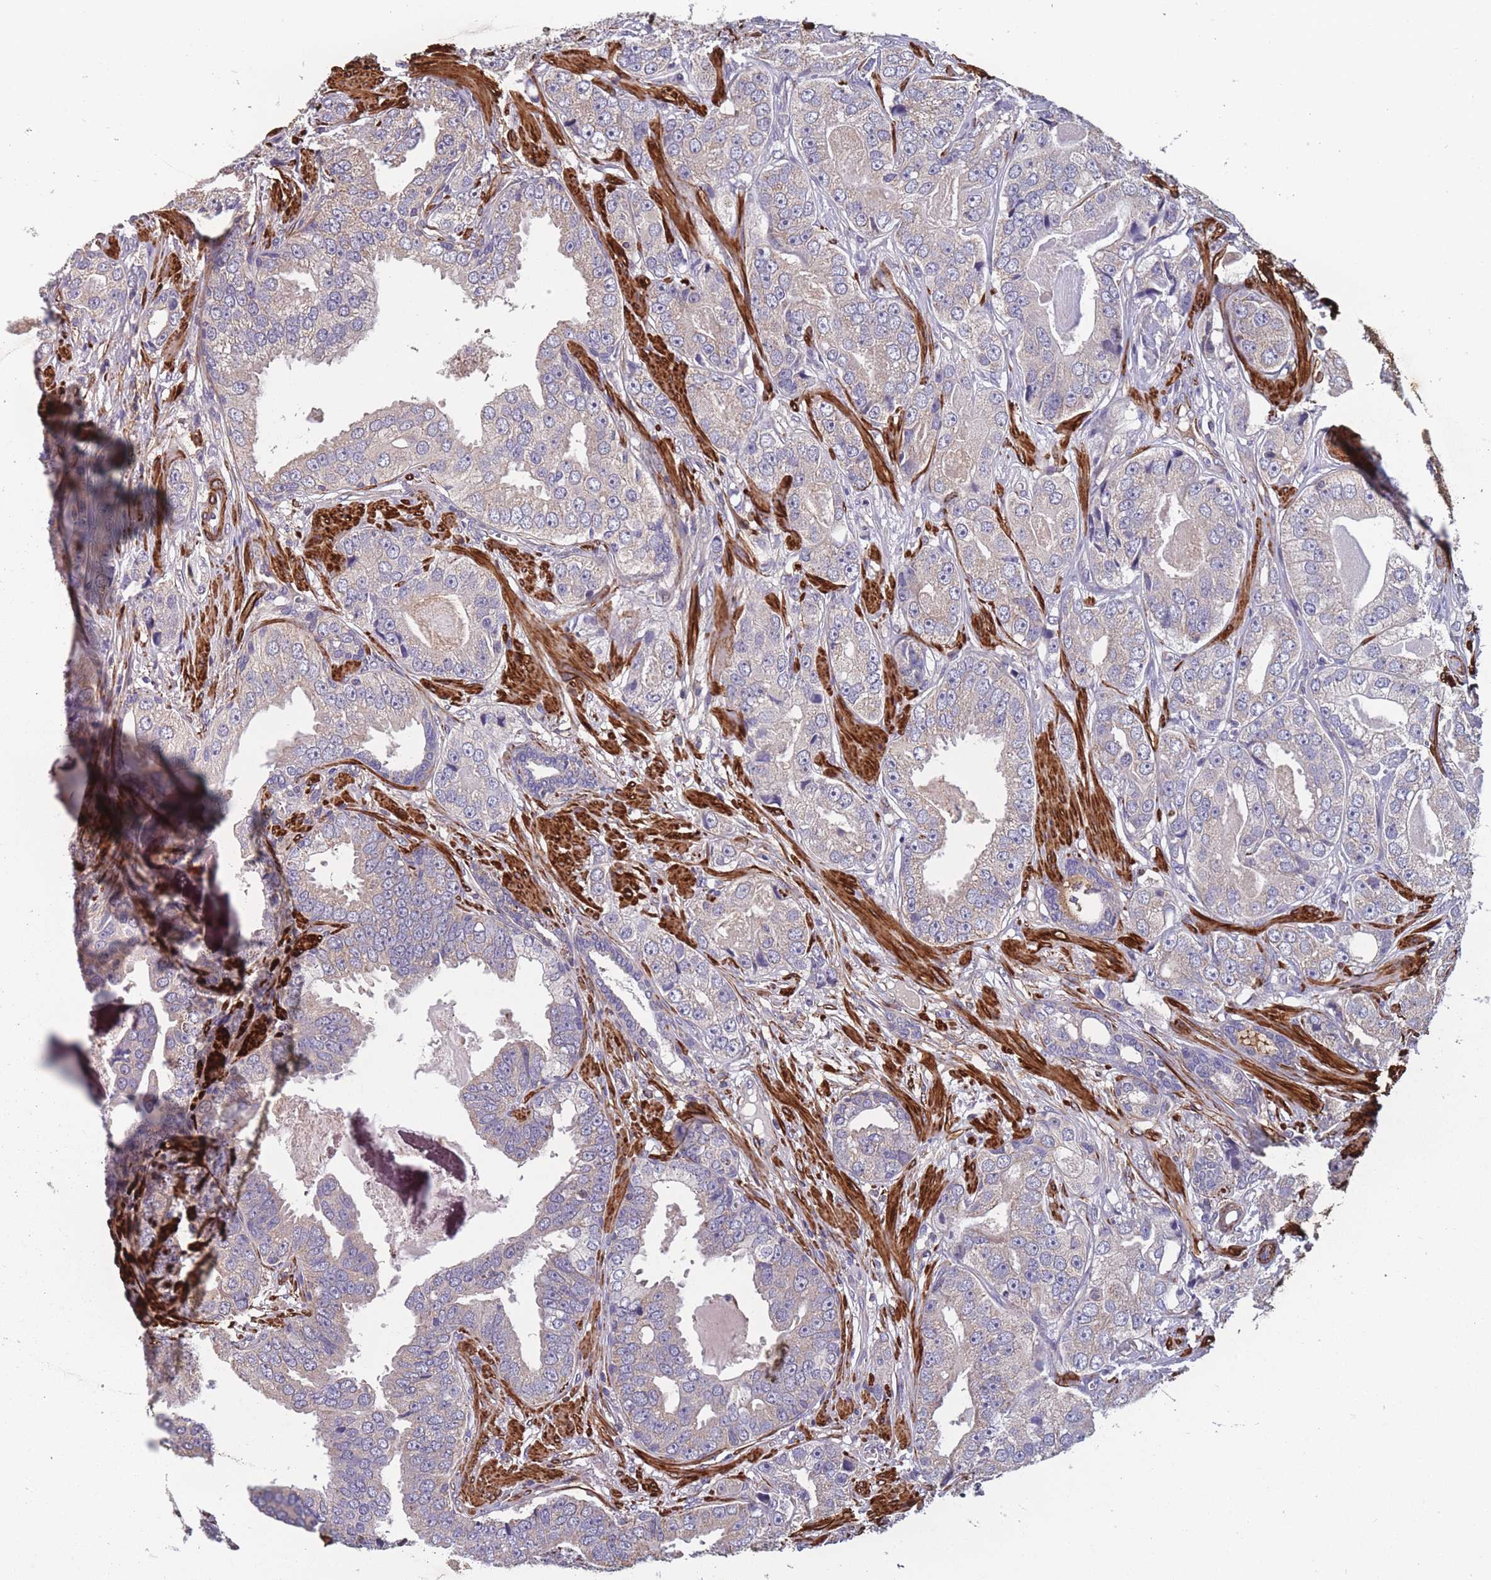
{"staining": {"intensity": "weak", "quantity": "25%-75%", "location": "cytoplasmic/membranous"}, "tissue": "prostate cancer", "cell_type": "Tumor cells", "image_type": "cancer", "snomed": [{"axis": "morphology", "description": "Adenocarcinoma, High grade"}, {"axis": "topography", "description": "Prostate"}], "caption": "Prostate adenocarcinoma (high-grade) tissue shows weak cytoplasmic/membranous positivity in approximately 25%-75% of tumor cells, visualized by immunohistochemistry. Using DAB (brown) and hematoxylin (blue) stains, captured at high magnification using brightfield microscopy.", "gene": "TOMM40L", "patient": {"sex": "male", "age": 71}}